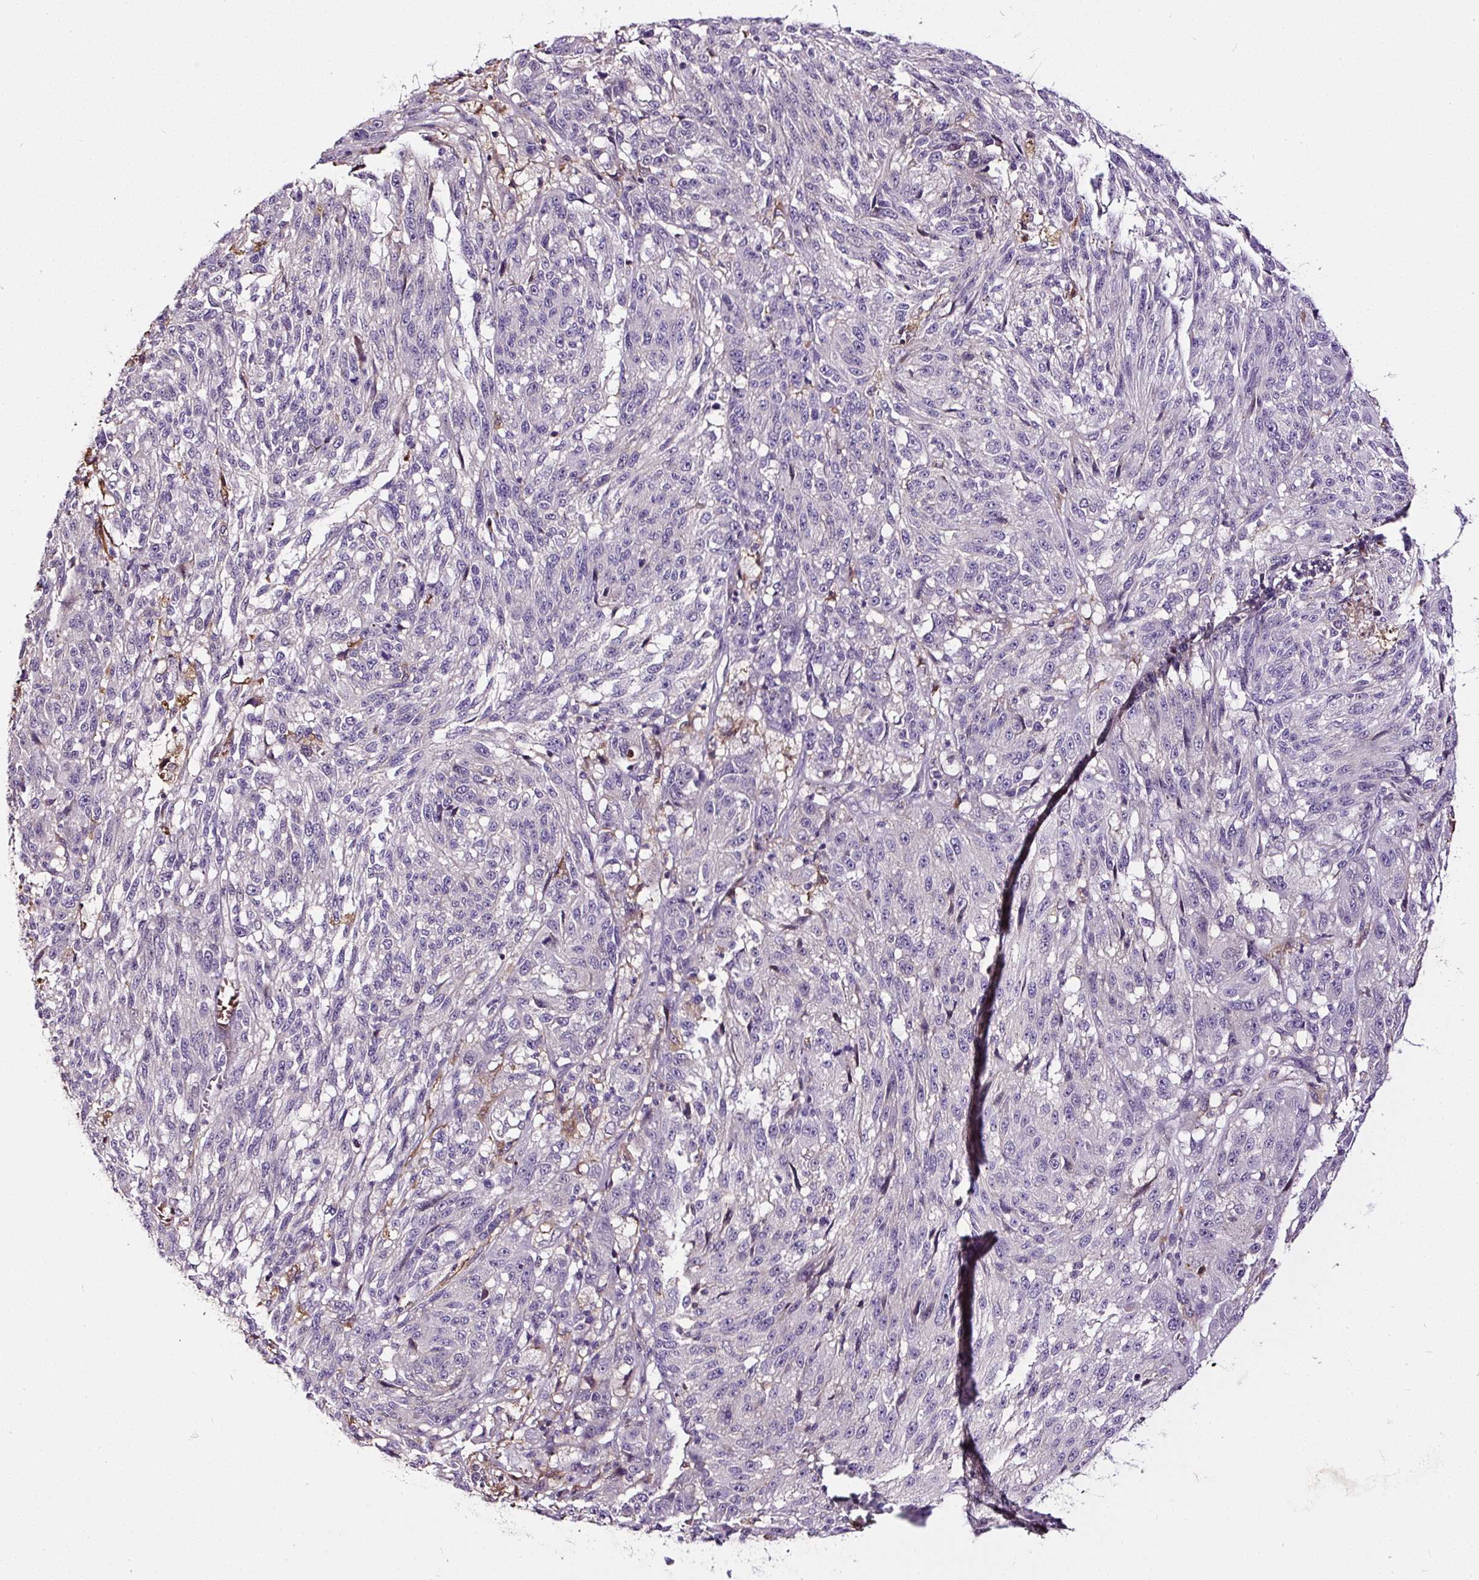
{"staining": {"intensity": "negative", "quantity": "none", "location": "none"}, "tissue": "melanoma", "cell_type": "Tumor cells", "image_type": "cancer", "snomed": [{"axis": "morphology", "description": "Malignant melanoma, NOS"}, {"axis": "topography", "description": "Skin"}], "caption": "Immunohistochemistry histopathology image of neoplastic tissue: human melanoma stained with DAB (3,3'-diaminobenzidine) reveals no significant protein staining in tumor cells.", "gene": "LRRC24", "patient": {"sex": "male", "age": 53}}